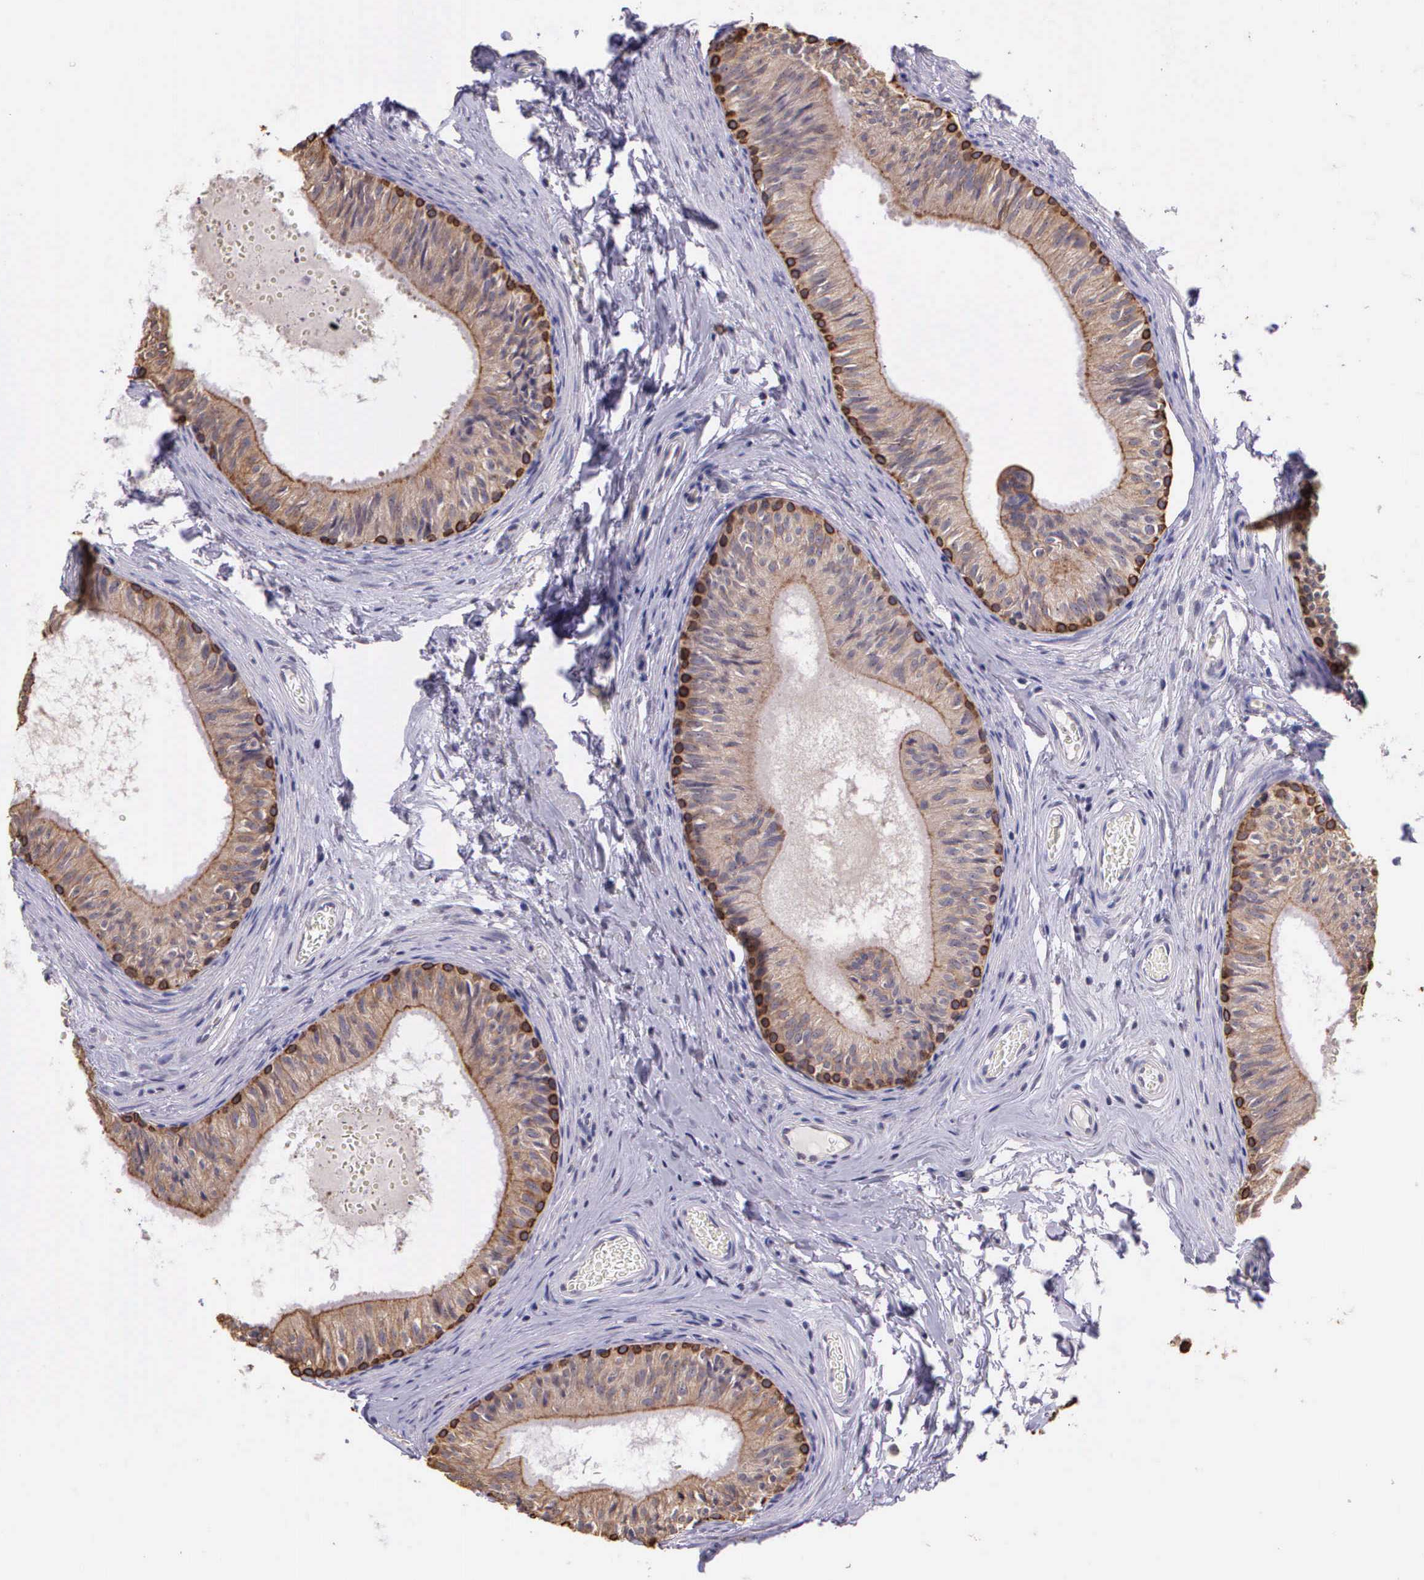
{"staining": {"intensity": "weak", "quantity": ">75%", "location": "cytoplasmic/membranous"}, "tissue": "epididymis", "cell_type": "Glandular cells", "image_type": "normal", "snomed": [{"axis": "morphology", "description": "Normal tissue, NOS"}, {"axis": "topography", "description": "Epididymis"}], "caption": "Brown immunohistochemical staining in benign human epididymis reveals weak cytoplasmic/membranous staining in about >75% of glandular cells.", "gene": "IGBP1P2", "patient": {"sex": "male", "age": 23}}